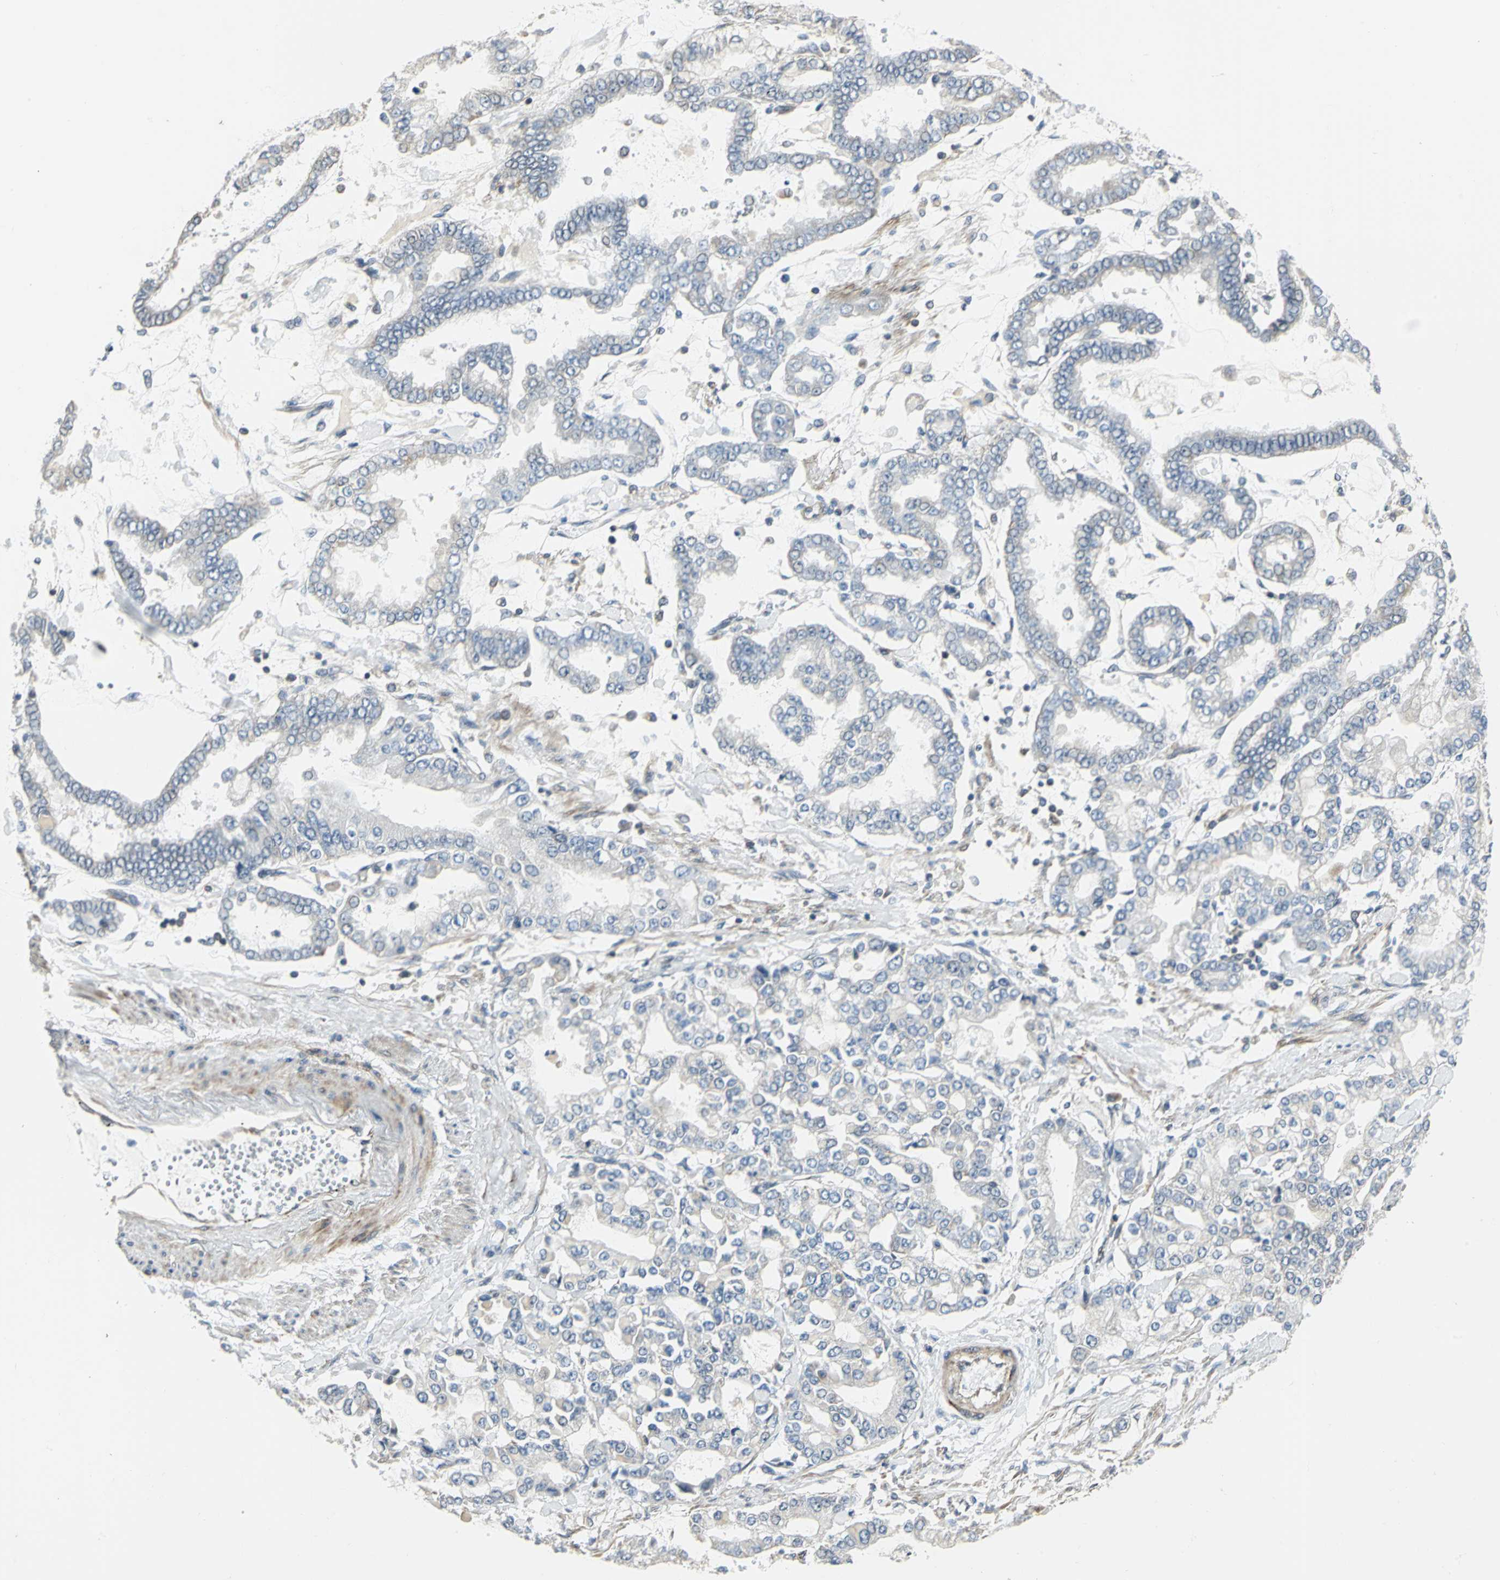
{"staining": {"intensity": "weak", "quantity": "<25%", "location": "cytoplasmic/membranous"}, "tissue": "stomach cancer", "cell_type": "Tumor cells", "image_type": "cancer", "snomed": [{"axis": "morphology", "description": "Normal tissue, NOS"}, {"axis": "morphology", "description": "Adenocarcinoma, NOS"}, {"axis": "topography", "description": "Stomach, upper"}, {"axis": "topography", "description": "Stomach"}], "caption": "DAB (3,3'-diaminobenzidine) immunohistochemical staining of stomach cancer exhibits no significant positivity in tumor cells. (Stains: DAB IHC with hematoxylin counter stain, Microscopy: brightfield microscopy at high magnification).", "gene": "PLAGL2", "patient": {"sex": "male", "age": 76}}